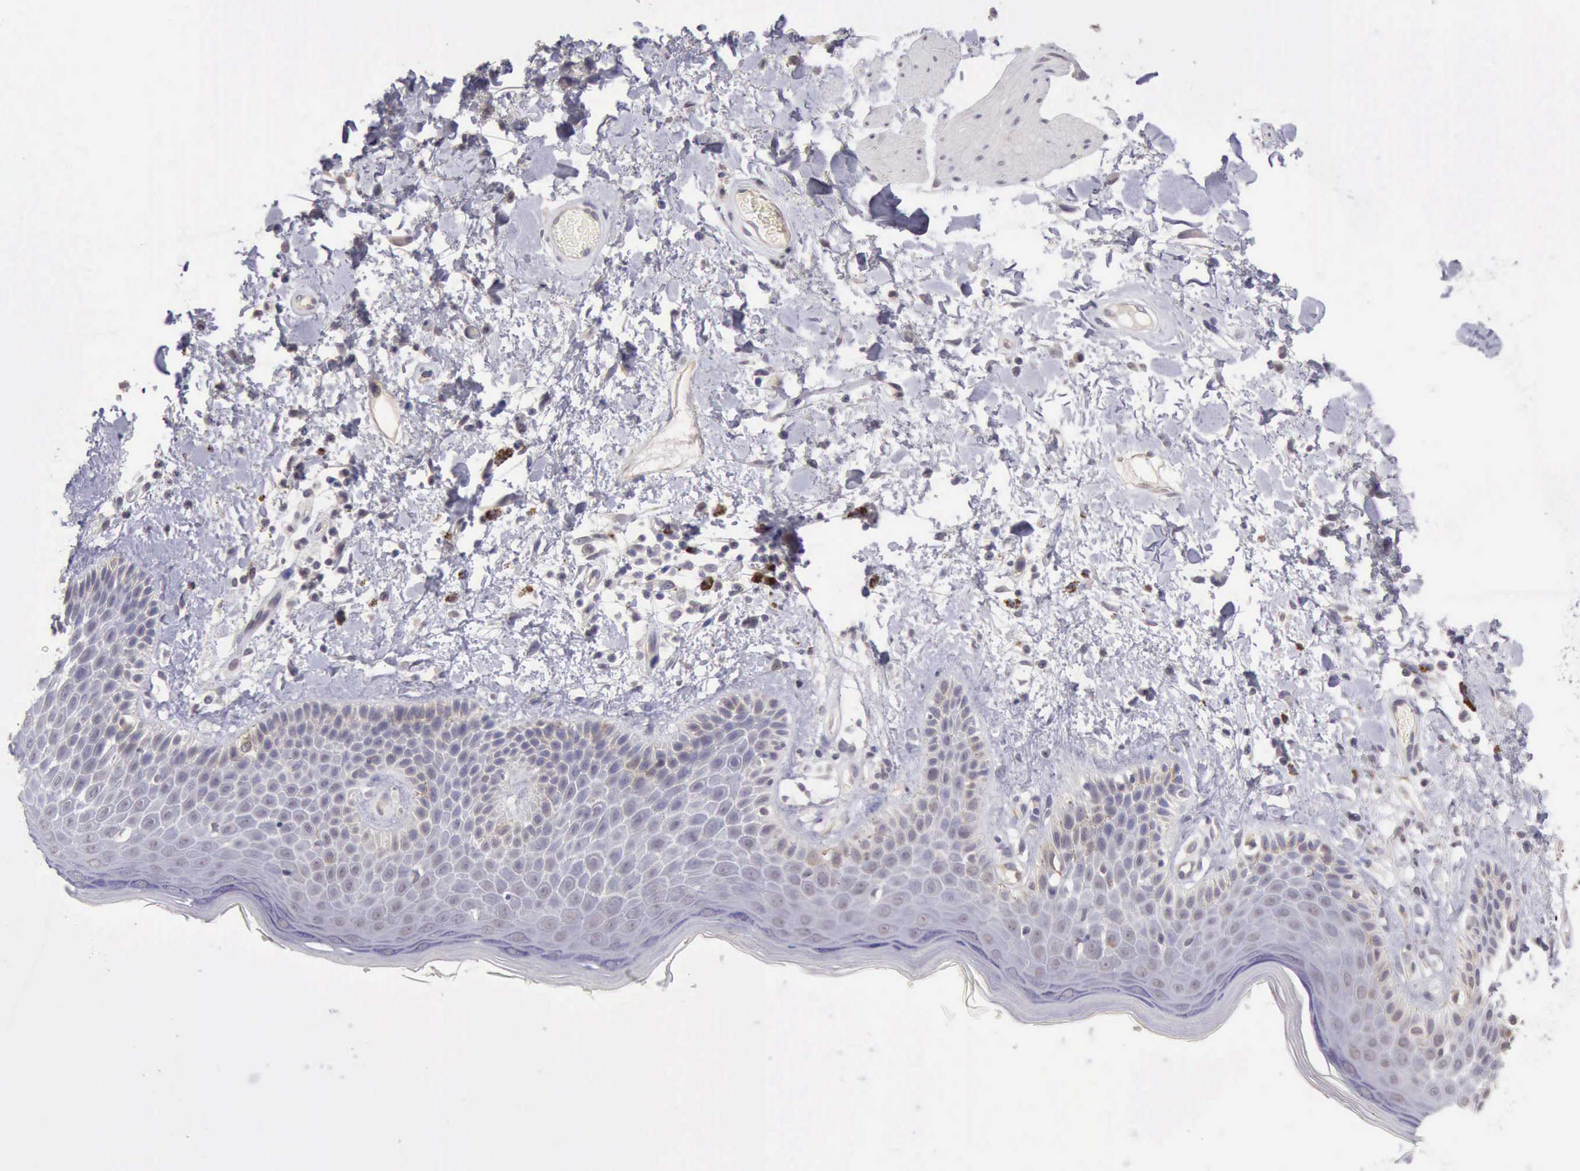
{"staining": {"intensity": "negative", "quantity": "none", "location": "none"}, "tissue": "skin", "cell_type": "Epidermal cells", "image_type": "normal", "snomed": [{"axis": "morphology", "description": "Normal tissue, NOS"}, {"axis": "topography", "description": "Anal"}], "caption": "Immunohistochemistry (IHC) micrograph of unremarkable skin: human skin stained with DAB shows no significant protein positivity in epidermal cells. (DAB (3,3'-diaminobenzidine) immunohistochemistry (IHC) visualized using brightfield microscopy, high magnification).", "gene": "KCND1", "patient": {"sex": "female", "age": 78}}